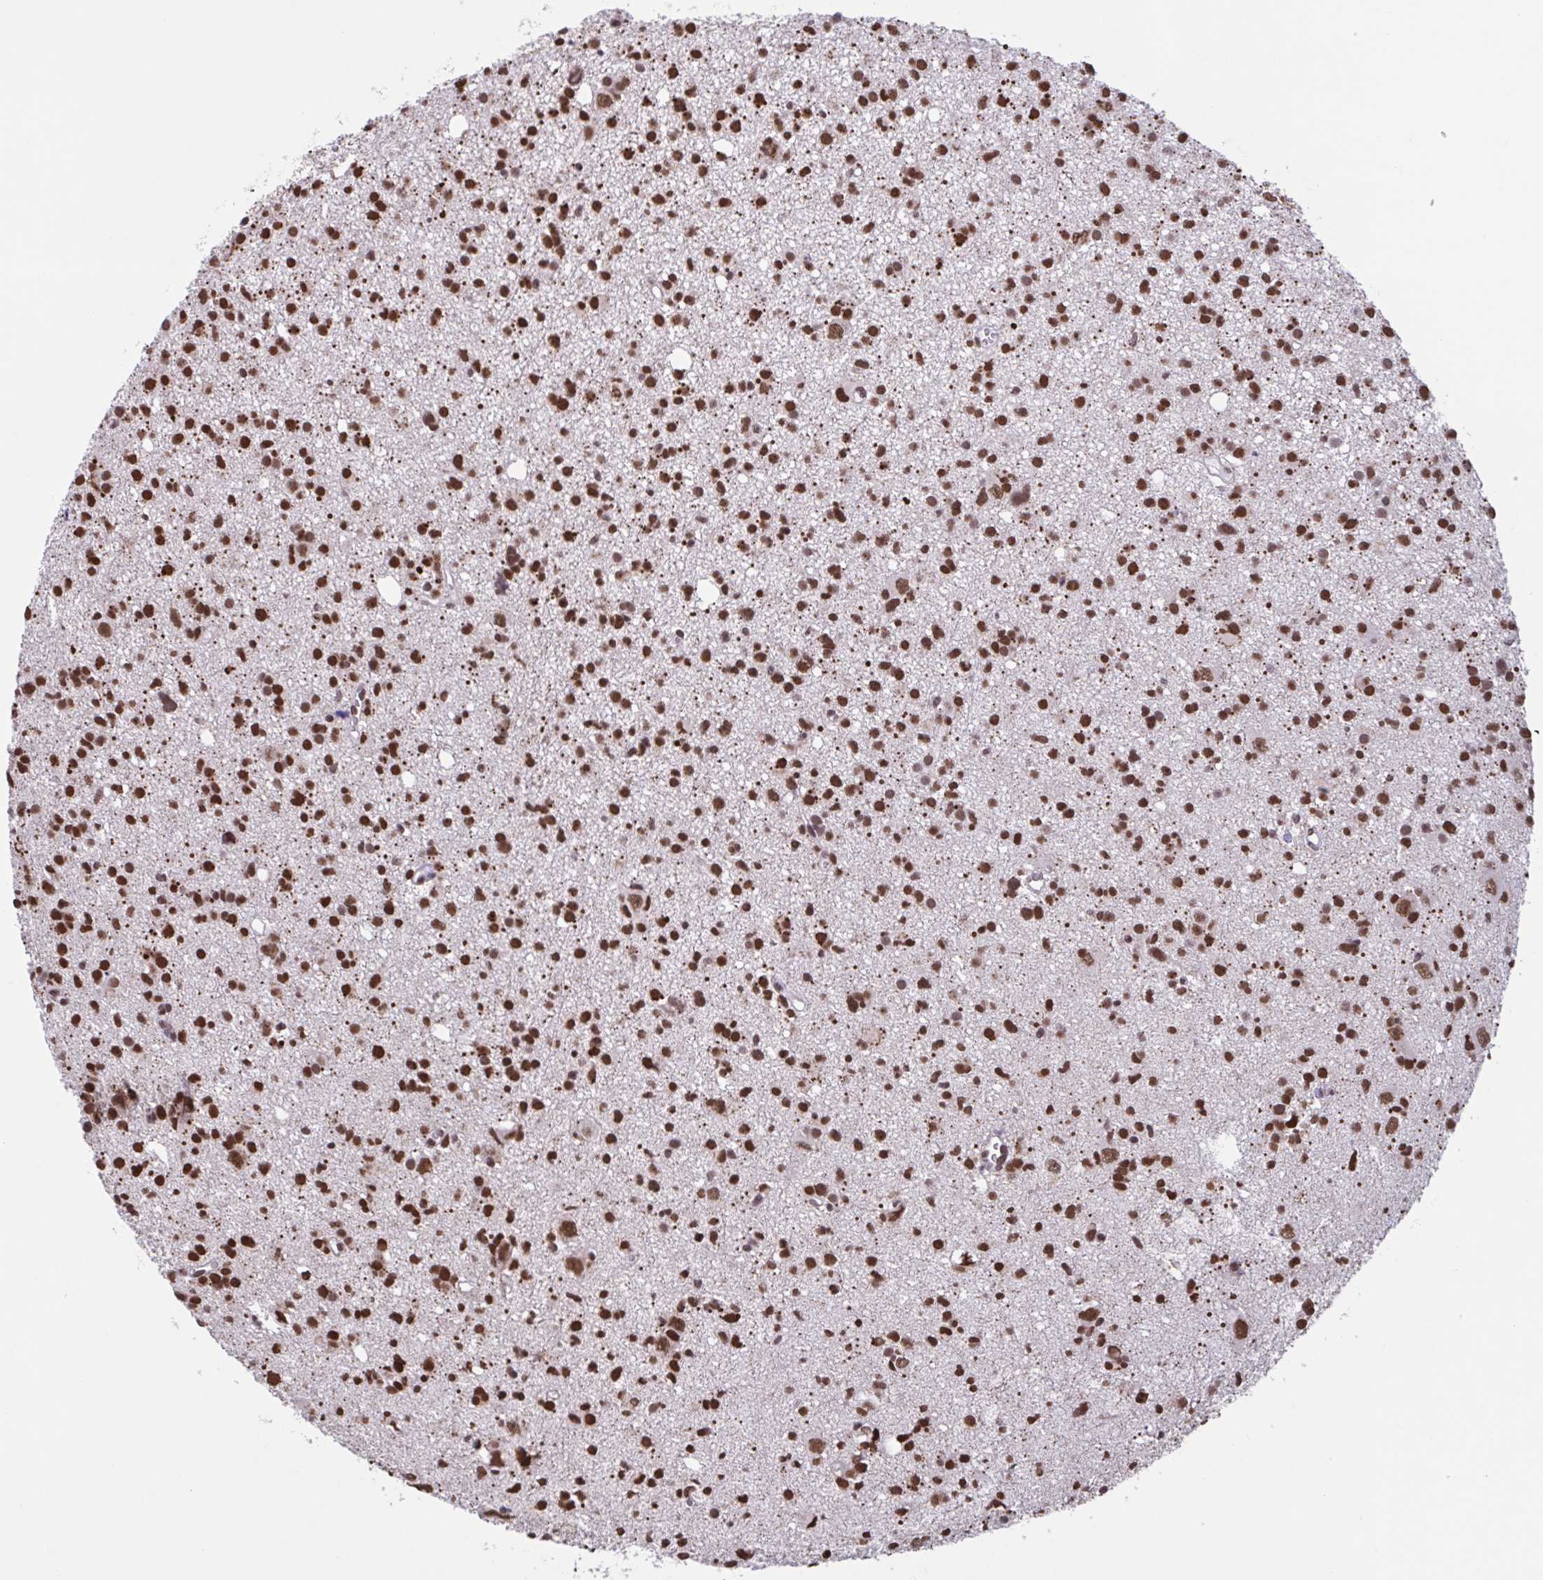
{"staining": {"intensity": "strong", "quantity": ">75%", "location": "nuclear"}, "tissue": "glioma", "cell_type": "Tumor cells", "image_type": "cancer", "snomed": [{"axis": "morphology", "description": "Glioma, malignant, High grade"}, {"axis": "topography", "description": "Brain"}], "caption": "High-grade glioma (malignant) stained for a protein (brown) reveals strong nuclear positive positivity in about >75% of tumor cells.", "gene": "TIMM21", "patient": {"sex": "male", "age": 23}}